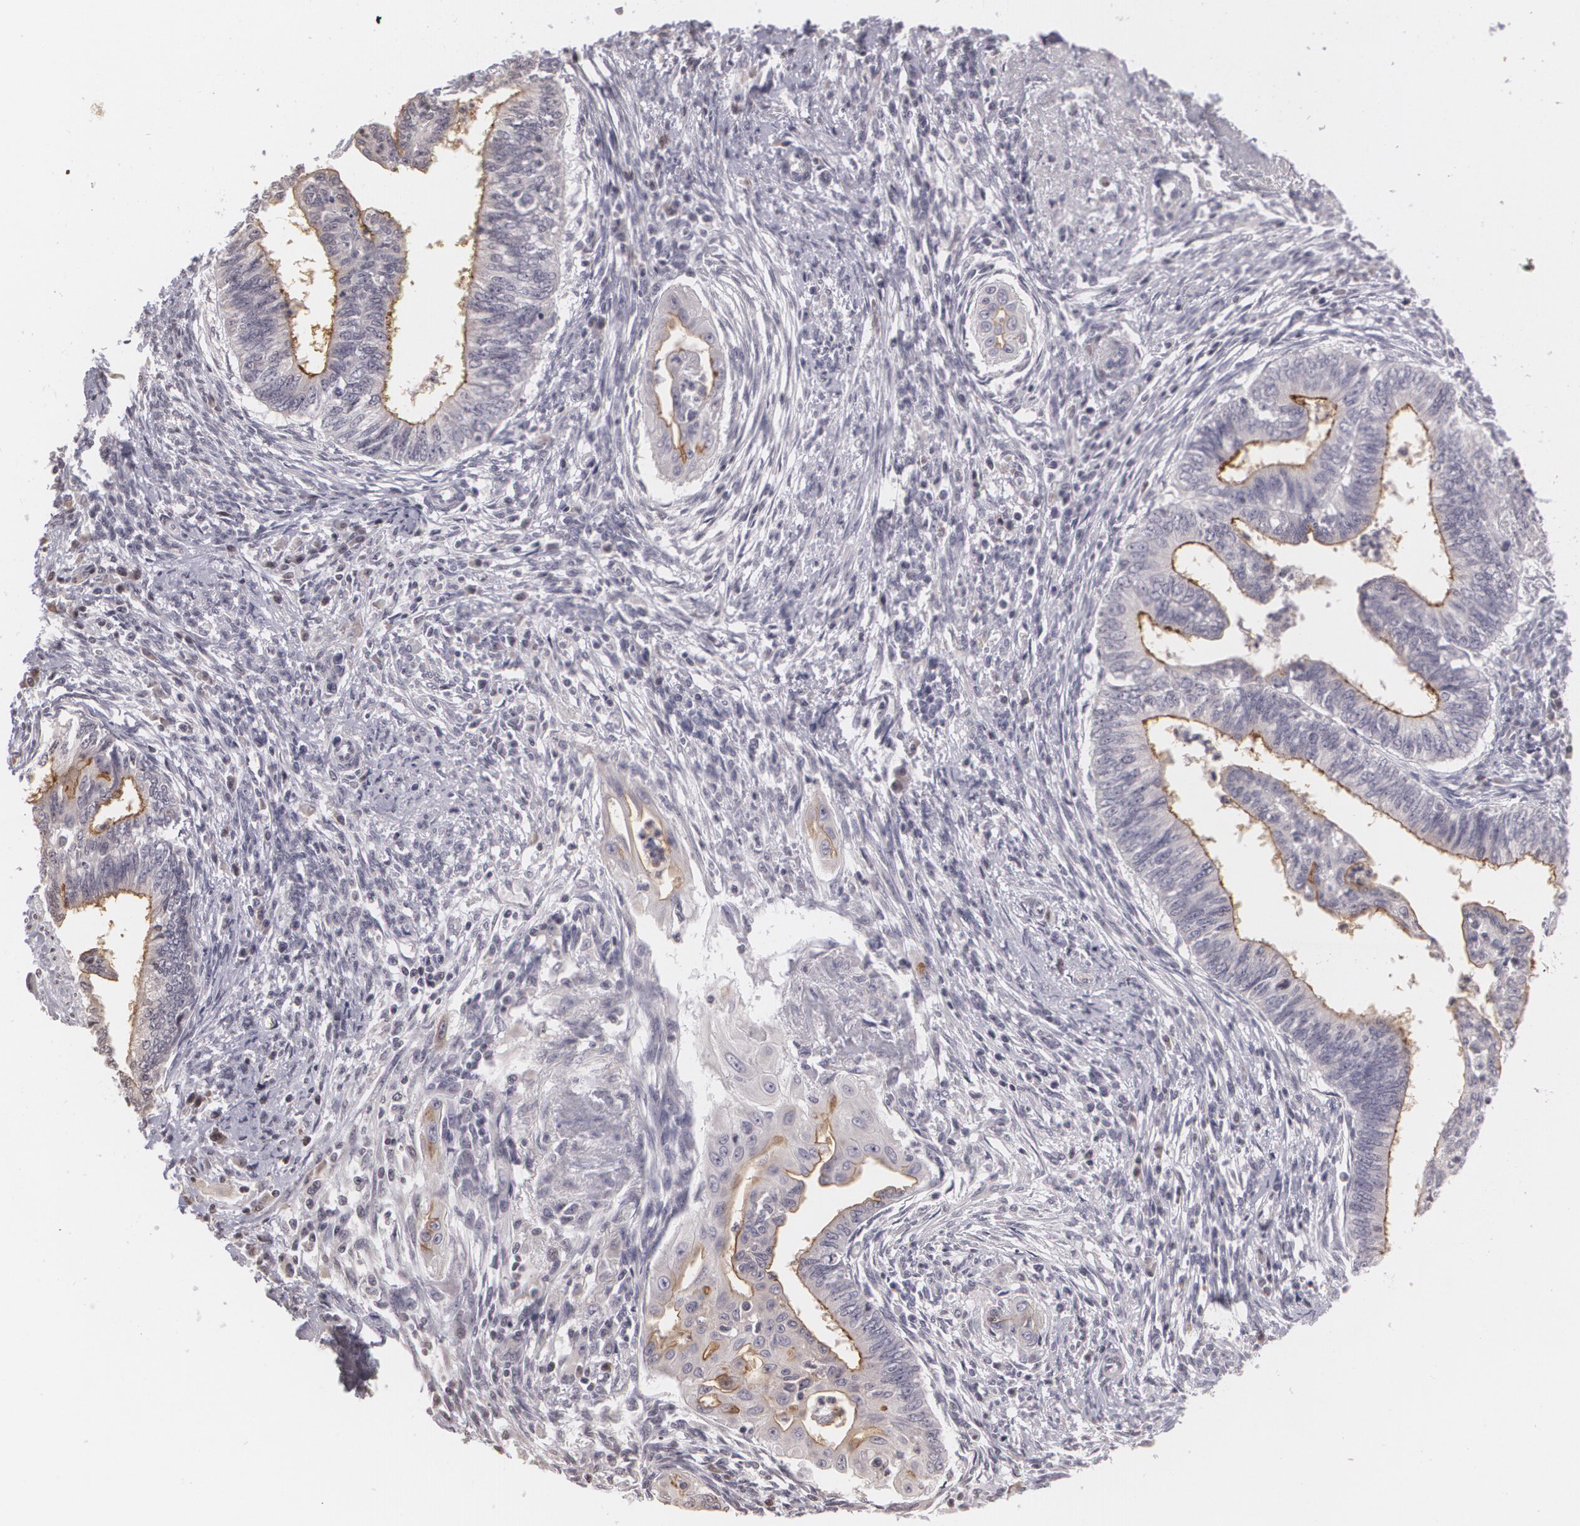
{"staining": {"intensity": "moderate", "quantity": "25%-75%", "location": "cytoplasmic/membranous"}, "tissue": "endometrial cancer", "cell_type": "Tumor cells", "image_type": "cancer", "snomed": [{"axis": "morphology", "description": "Adenocarcinoma, NOS"}, {"axis": "topography", "description": "Endometrium"}], "caption": "This is a photomicrograph of immunohistochemistry (IHC) staining of endometrial adenocarcinoma, which shows moderate expression in the cytoplasmic/membranous of tumor cells.", "gene": "MUC1", "patient": {"sex": "female", "age": 66}}